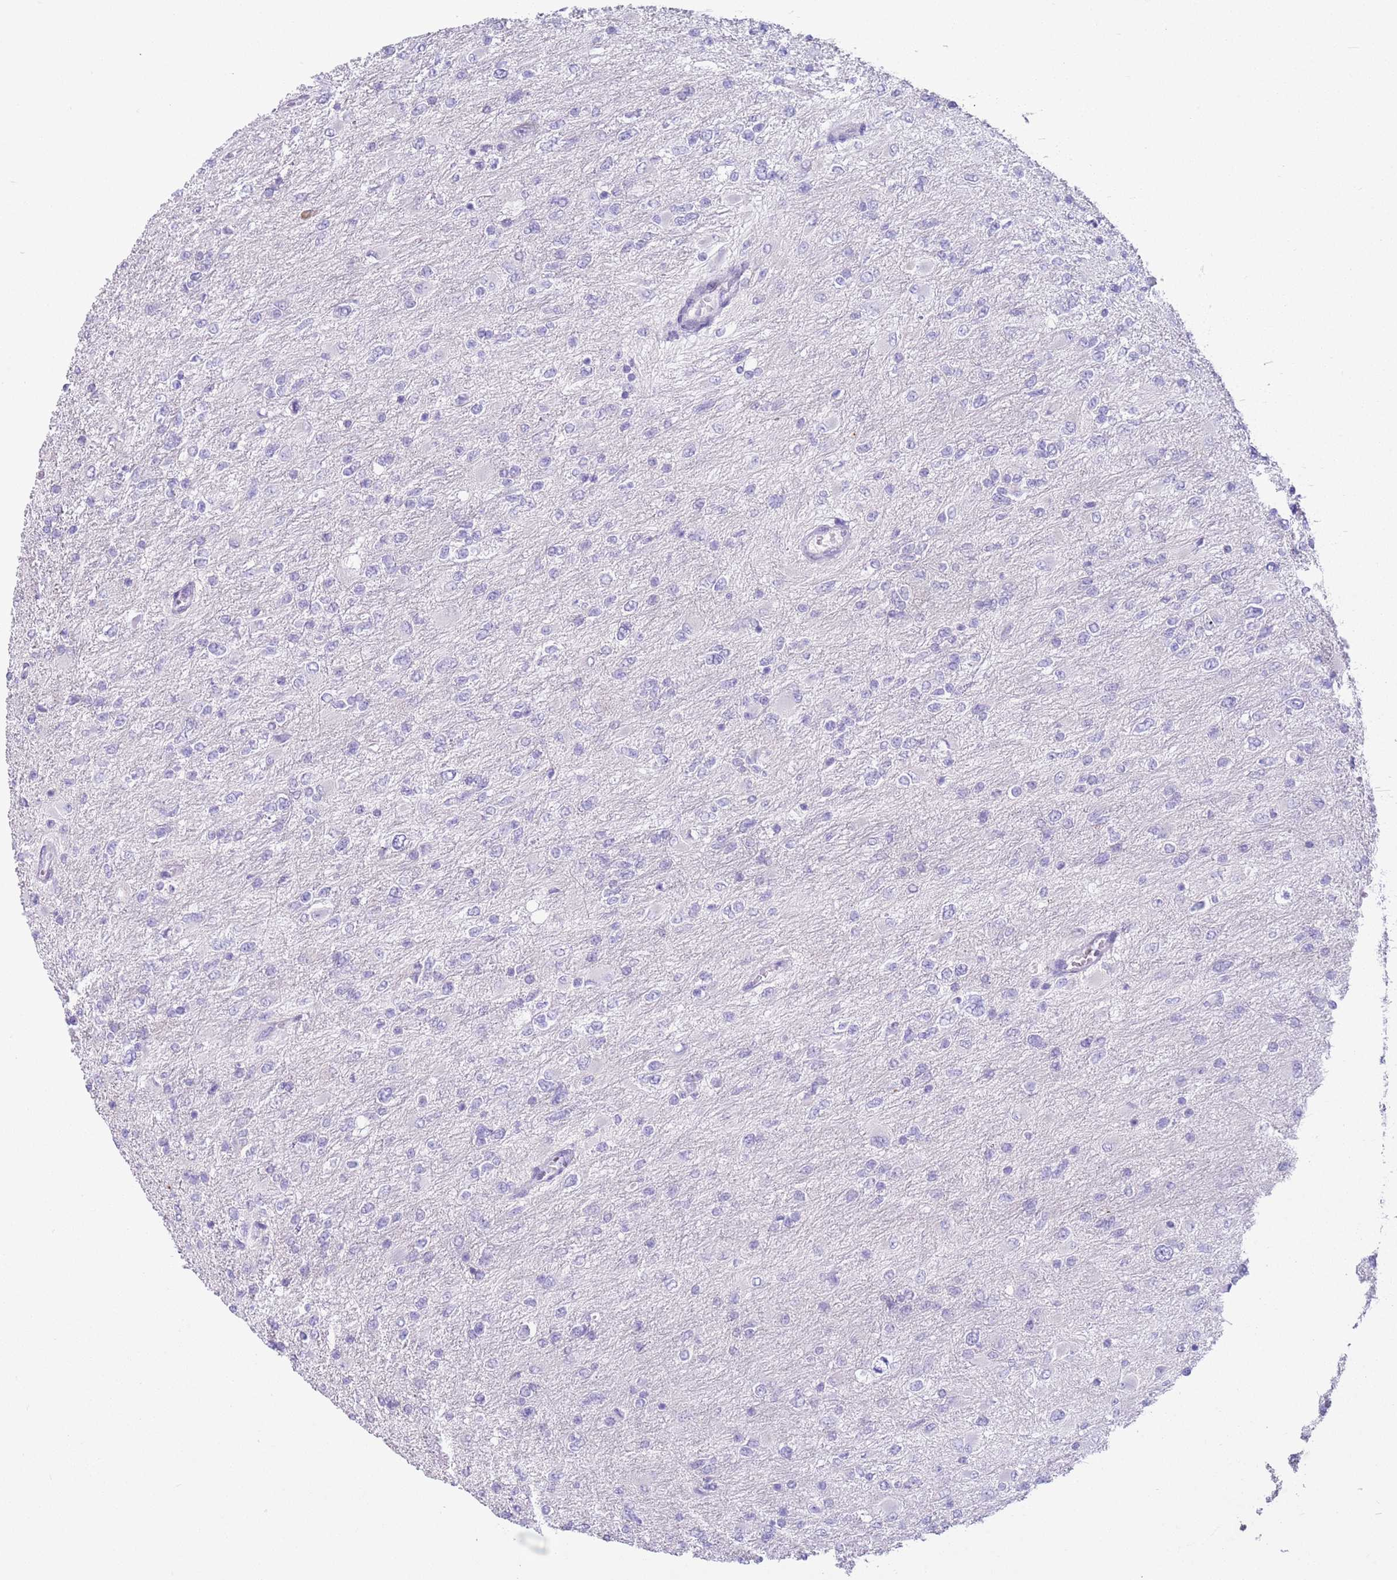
{"staining": {"intensity": "negative", "quantity": "none", "location": "none"}, "tissue": "glioma", "cell_type": "Tumor cells", "image_type": "cancer", "snomed": [{"axis": "morphology", "description": "Glioma, malignant, High grade"}, {"axis": "topography", "description": "Cerebral cortex"}], "caption": "An IHC micrograph of high-grade glioma (malignant) is shown. There is no staining in tumor cells of high-grade glioma (malignant).", "gene": "NPAP1", "patient": {"sex": "female", "age": 36}}